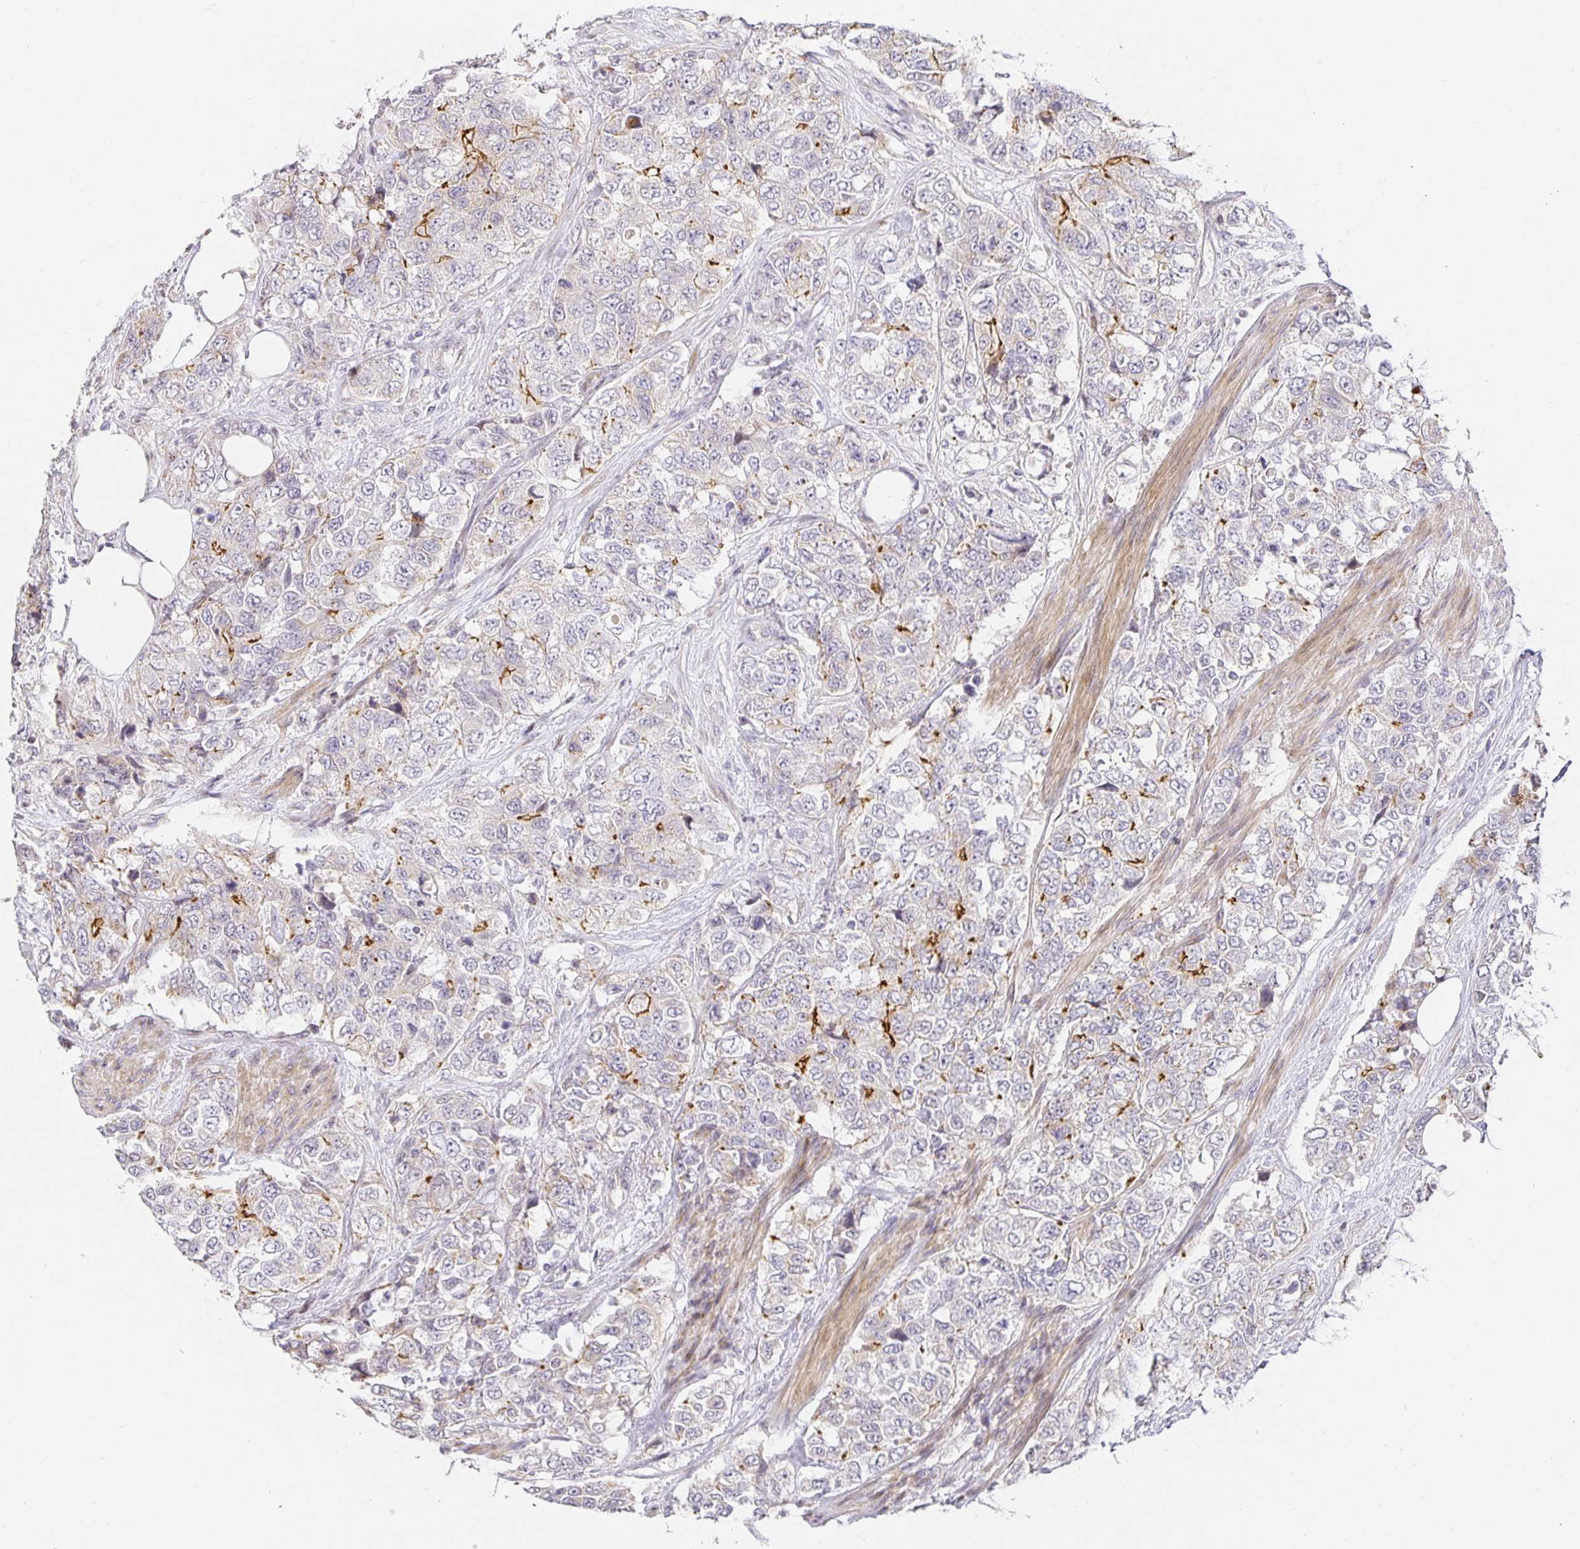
{"staining": {"intensity": "strong", "quantity": "<25%", "location": "cytoplasmic/membranous"}, "tissue": "urothelial cancer", "cell_type": "Tumor cells", "image_type": "cancer", "snomed": [{"axis": "morphology", "description": "Urothelial carcinoma, High grade"}, {"axis": "topography", "description": "Urinary bladder"}], "caption": "Immunohistochemistry photomicrograph of neoplastic tissue: human high-grade urothelial carcinoma stained using IHC exhibits medium levels of strong protein expression localized specifically in the cytoplasmic/membranous of tumor cells, appearing as a cytoplasmic/membranous brown color.", "gene": "TJP3", "patient": {"sex": "female", "age": 78}}